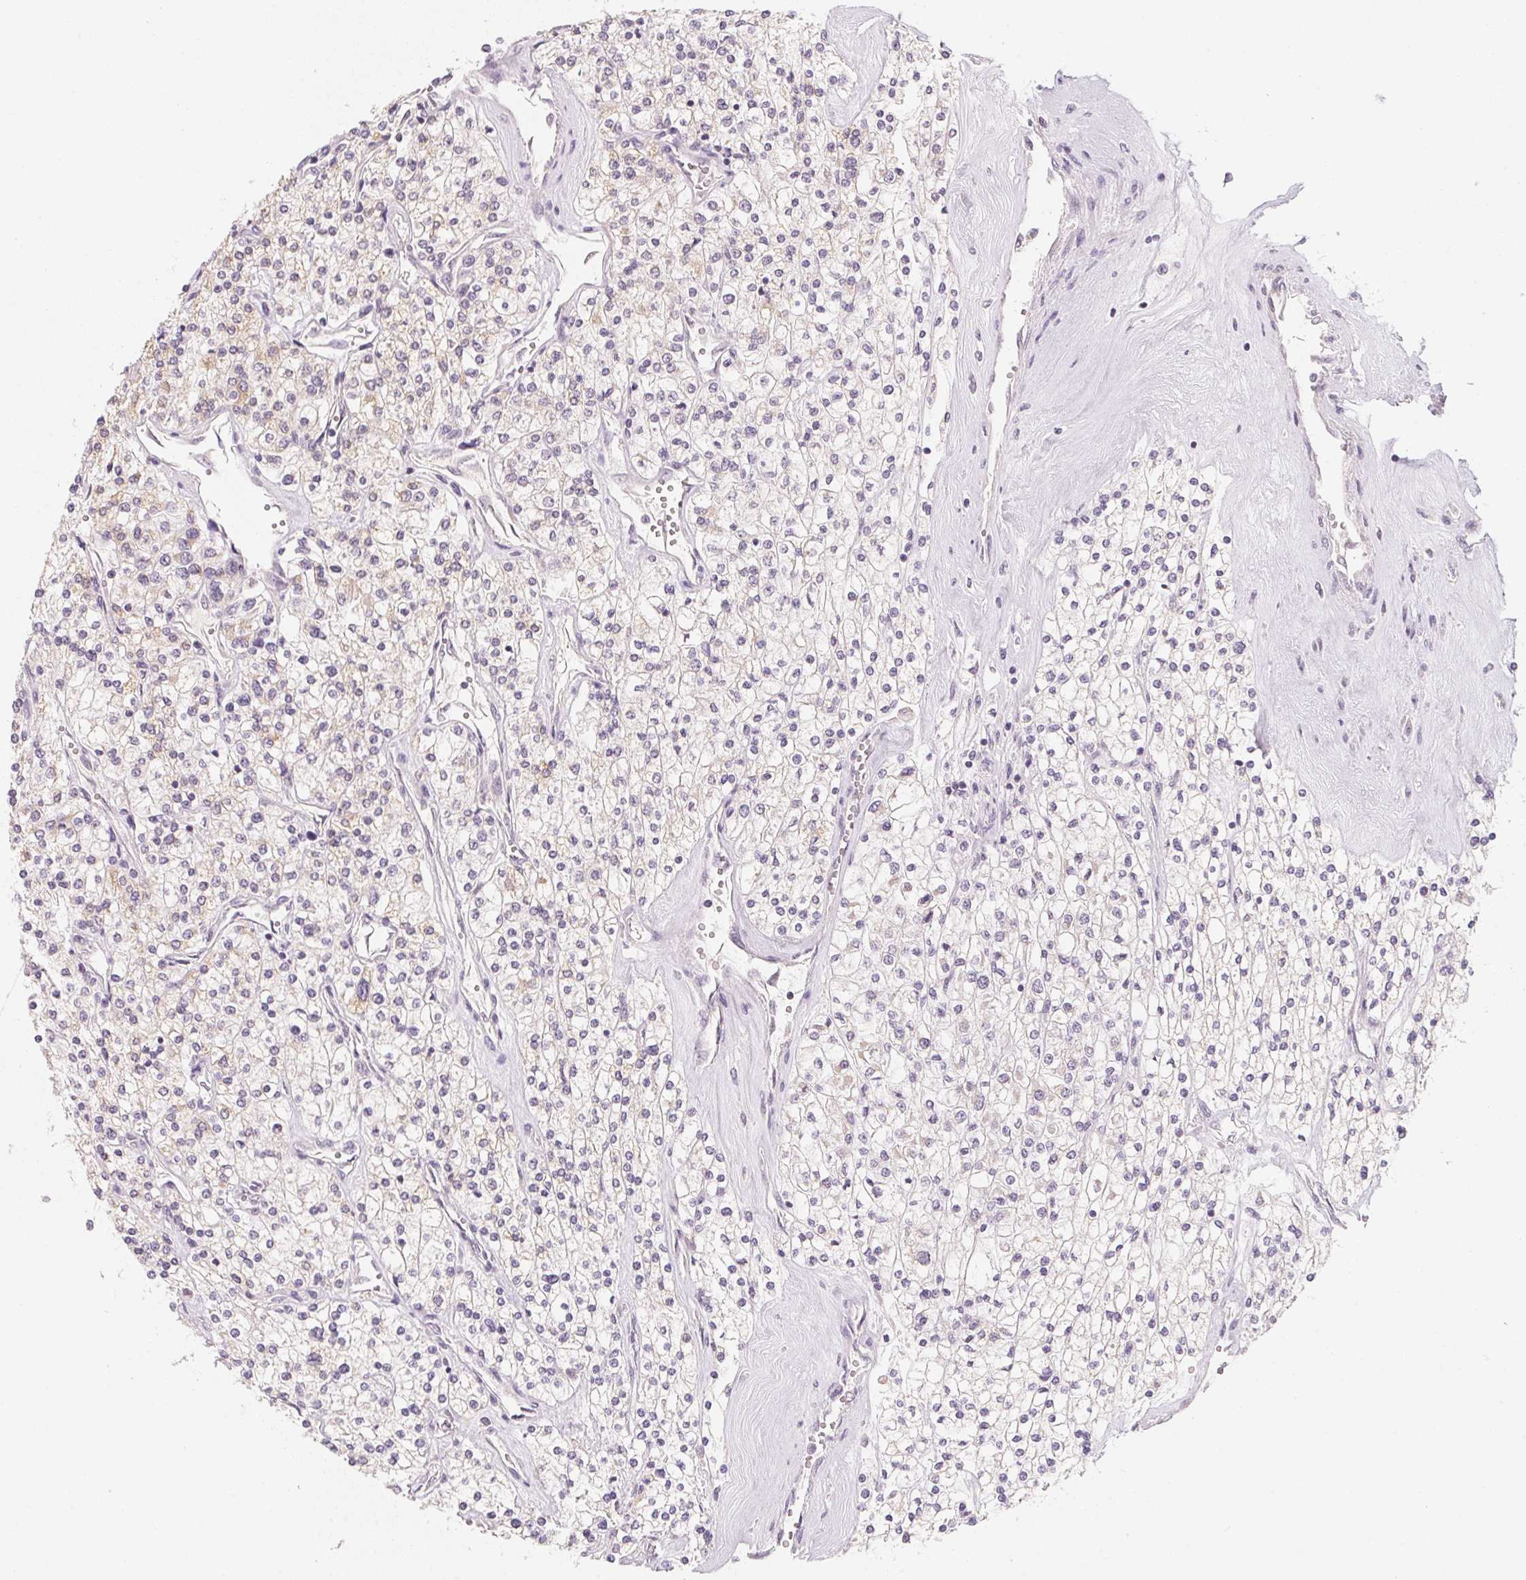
{"staining": {"intensity": "weak", "quantity": "<25%", "location": "cytoplasmic/membranous"}, "tissue": "renal cancer", "cell_type": "Tumor cells", "image_type": "cancer", "snomed": [{"axis": "morphology", "description": "Adenocarcinoma, NOS"}, {"axis": "topography", "description": "Kidney"}], "caption": "Immunohistochemistry micrograph of human renal cancer stained for a protein (brown), which displays no positivity in tumor cells.", "gene": "ANKRD31", "patient": {"sex": "male", "age": 80}}